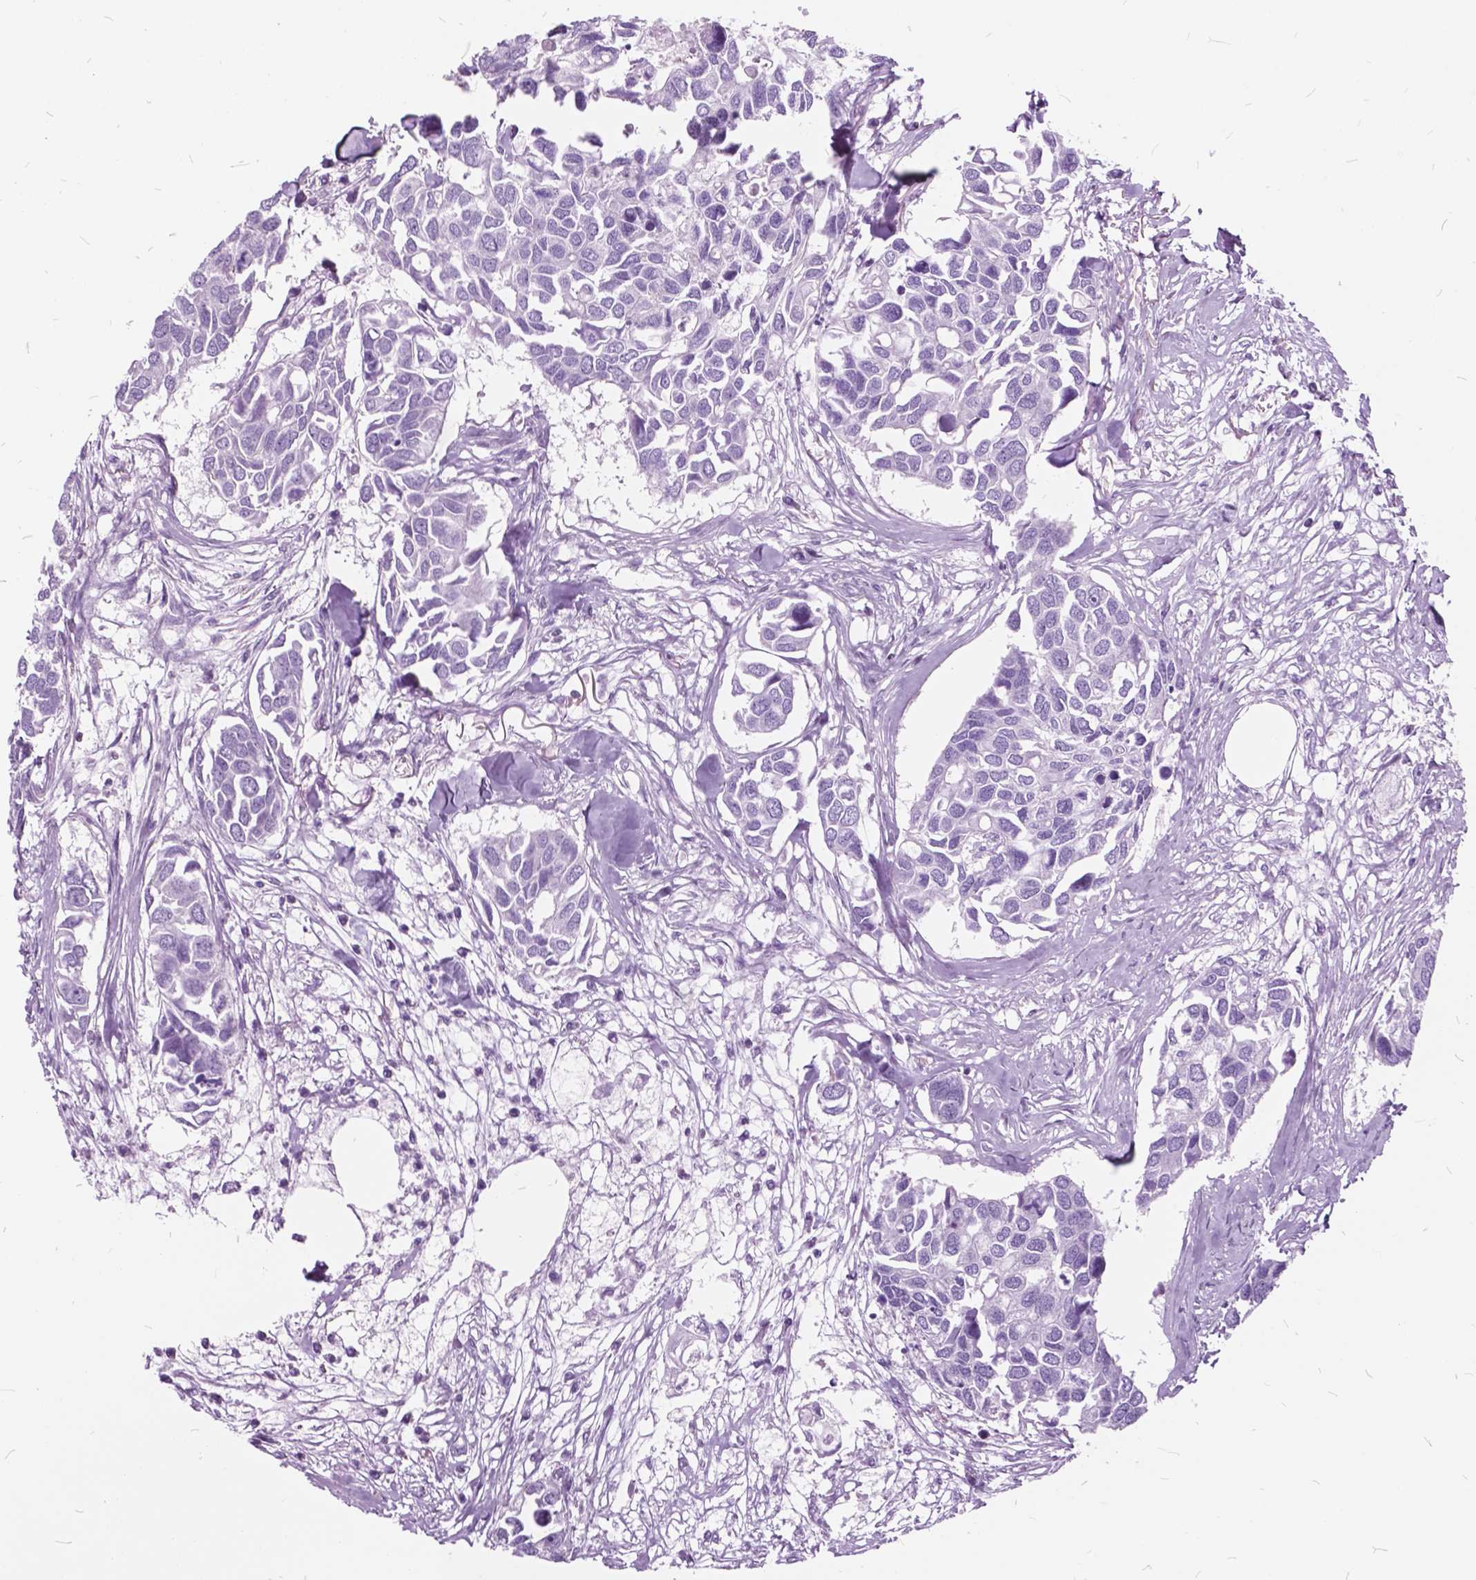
{"staining": {"intensity": "negative", "quantity": "none", "location": "none"}, "tissue": "breast cancer", "cell_type": "Tumor cells", "image_type": "cancer", "snomed": [{"axis": "morphology", "description": "Duct carcinoma"}, {"axis": "topography", "description": "Breast"}], "caption": "A photomicrograph of human intraductal carcinoma (breast) is negative for staining in tumor cells. (Immunohistochemistry (ihc), brightfield microscopy, high magnification).", "gene": "SP140", "patient": {"sex": "female", "age": 83}}